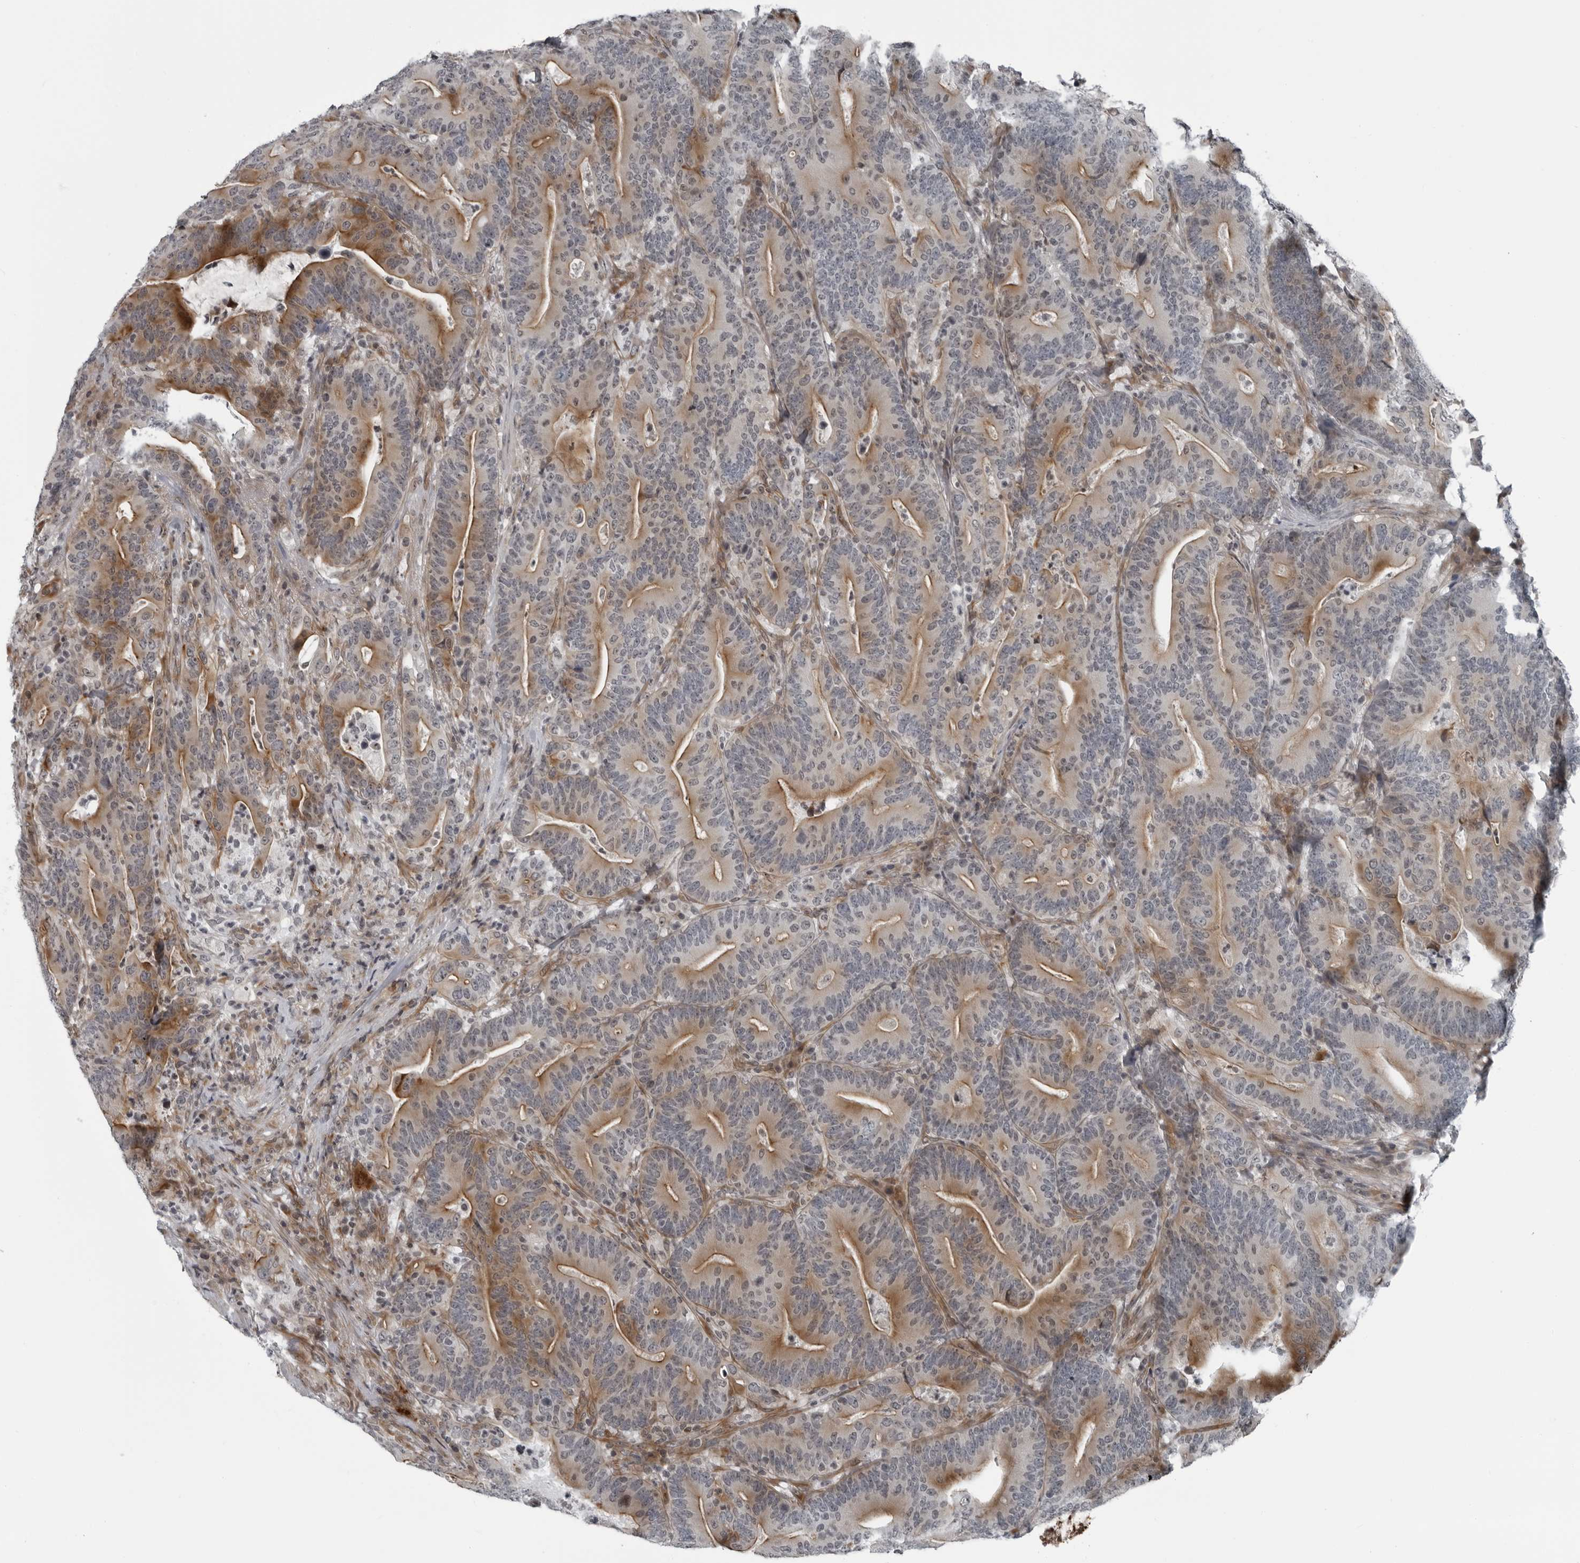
{"staining": {"intensity": "moderate", "quantity": "25%-75%", "location": "cytoplasmic/membranous"}, "tissue": "colorectal cancer", "cell_type": "Tumor cells", "image_type": "cancer", "snomed": [{"axis": "morphology", "description": "Adenocarcinoma, NOS"}, {"axis": "topography", "description": "Colon"}], "caption": "High-magnification brightfield microscopy of colorectal cancer (adenocarcinoma) stained with DAB (3,3'-diaminobenzidine) (brown) and counterstained with hematoxylin (blue). tumor cells exhibit moderate cytoplasmic/membranous positivity is appreciated in approximately25%-75% of cells.", "gene": "FAM102B", "patient": {"sex": "female", "age": 66}}